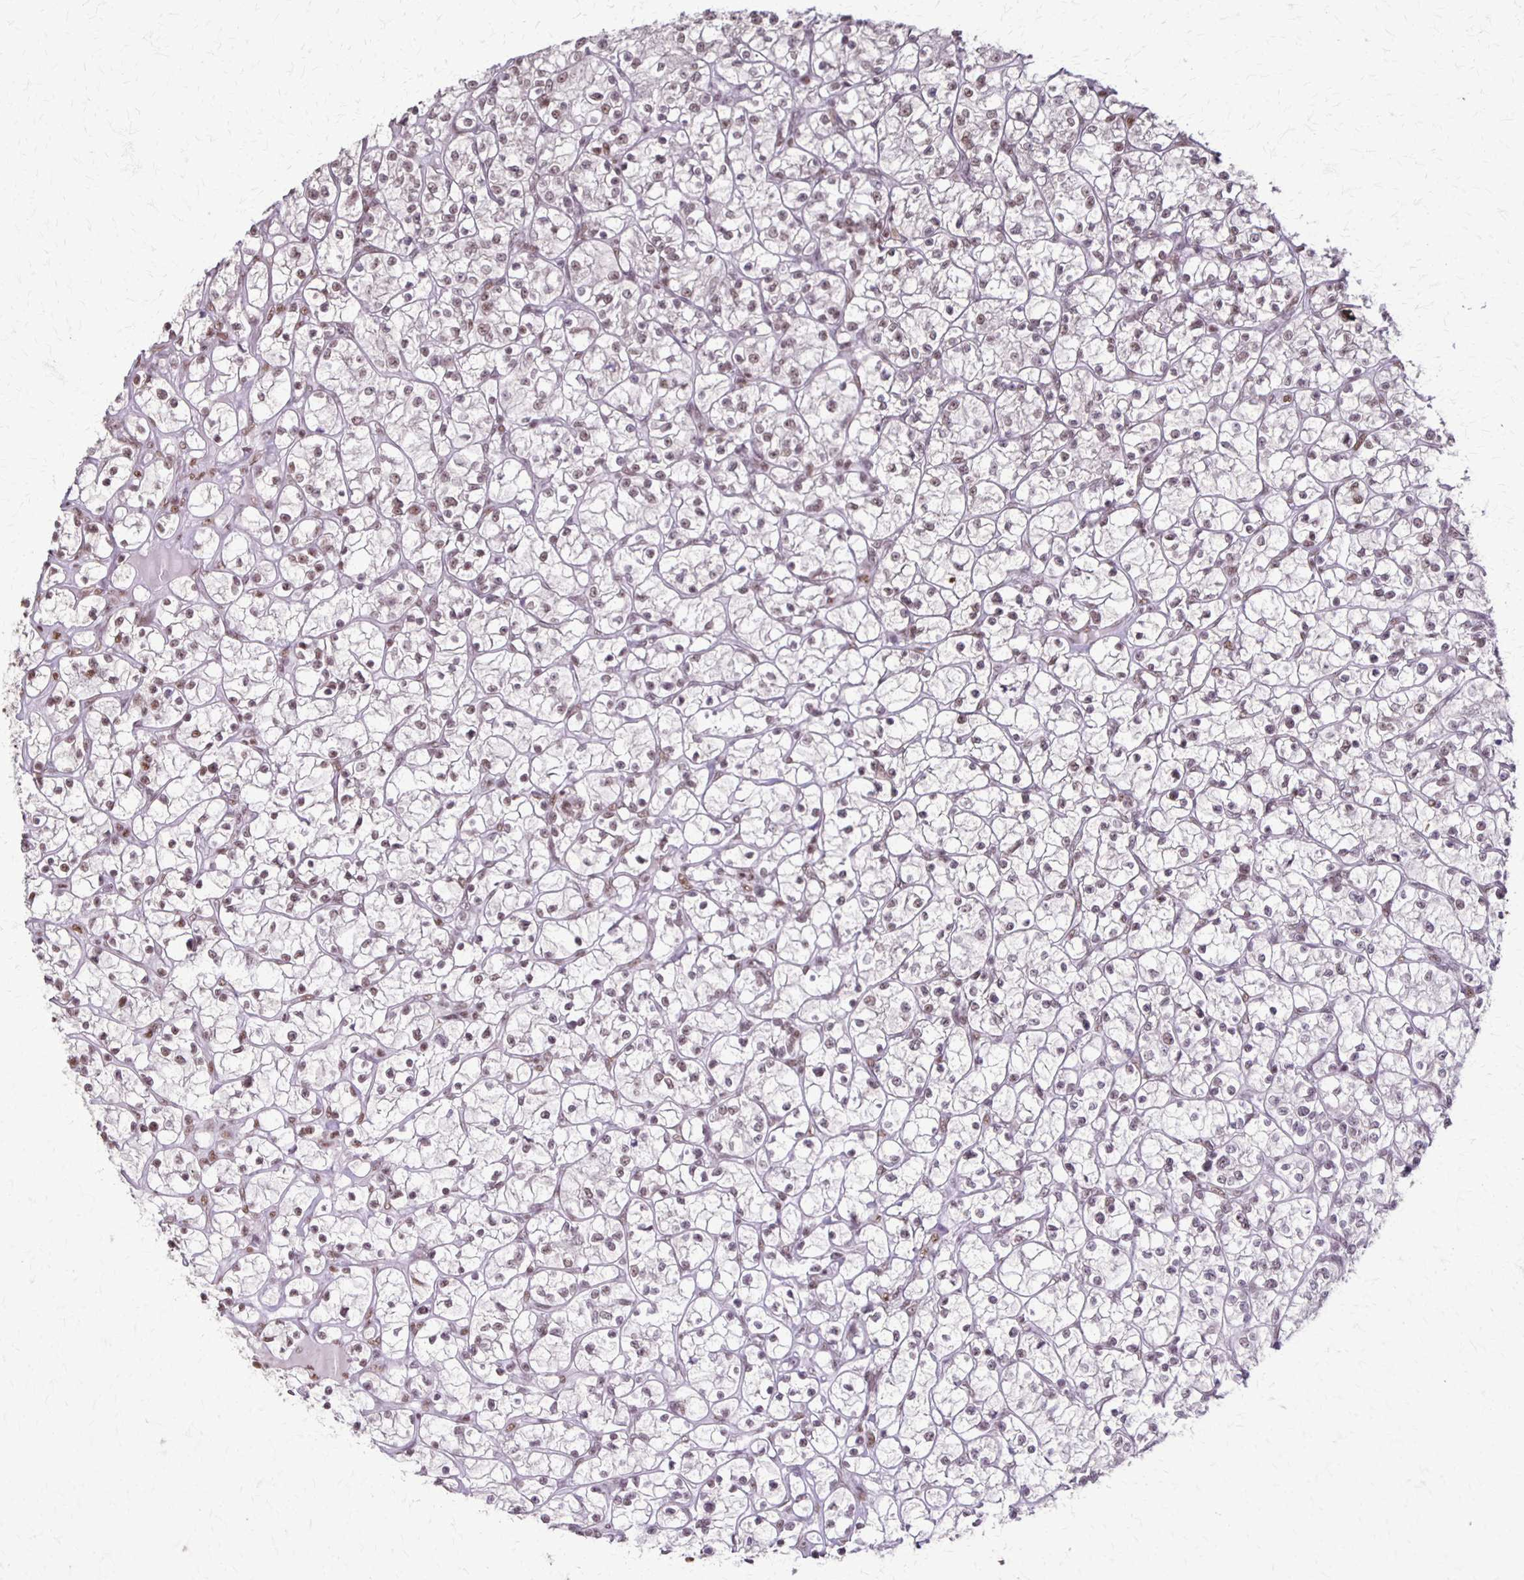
{"staining": {"intensity": "moderate", "quantity": "25%-75%", "location": "nuclear"}, "tissue": "renal cancer", "cell_type": "Tumor cells", "image_type": "cancer", "snomed": [{"axis": "morphology", "description": "Adenocarcinoma, NOS"}, {"axis": "topography", "description": "Kidney"}], "caption": "DAB immunohistochemical staining of renal cancer (adenocarcinoma) demonstrates moderate nuclear protein staining in about 25%-75% of tumor cells.", "gene": "XRCC6", "patient": {"sex": "female", "age": 64}}